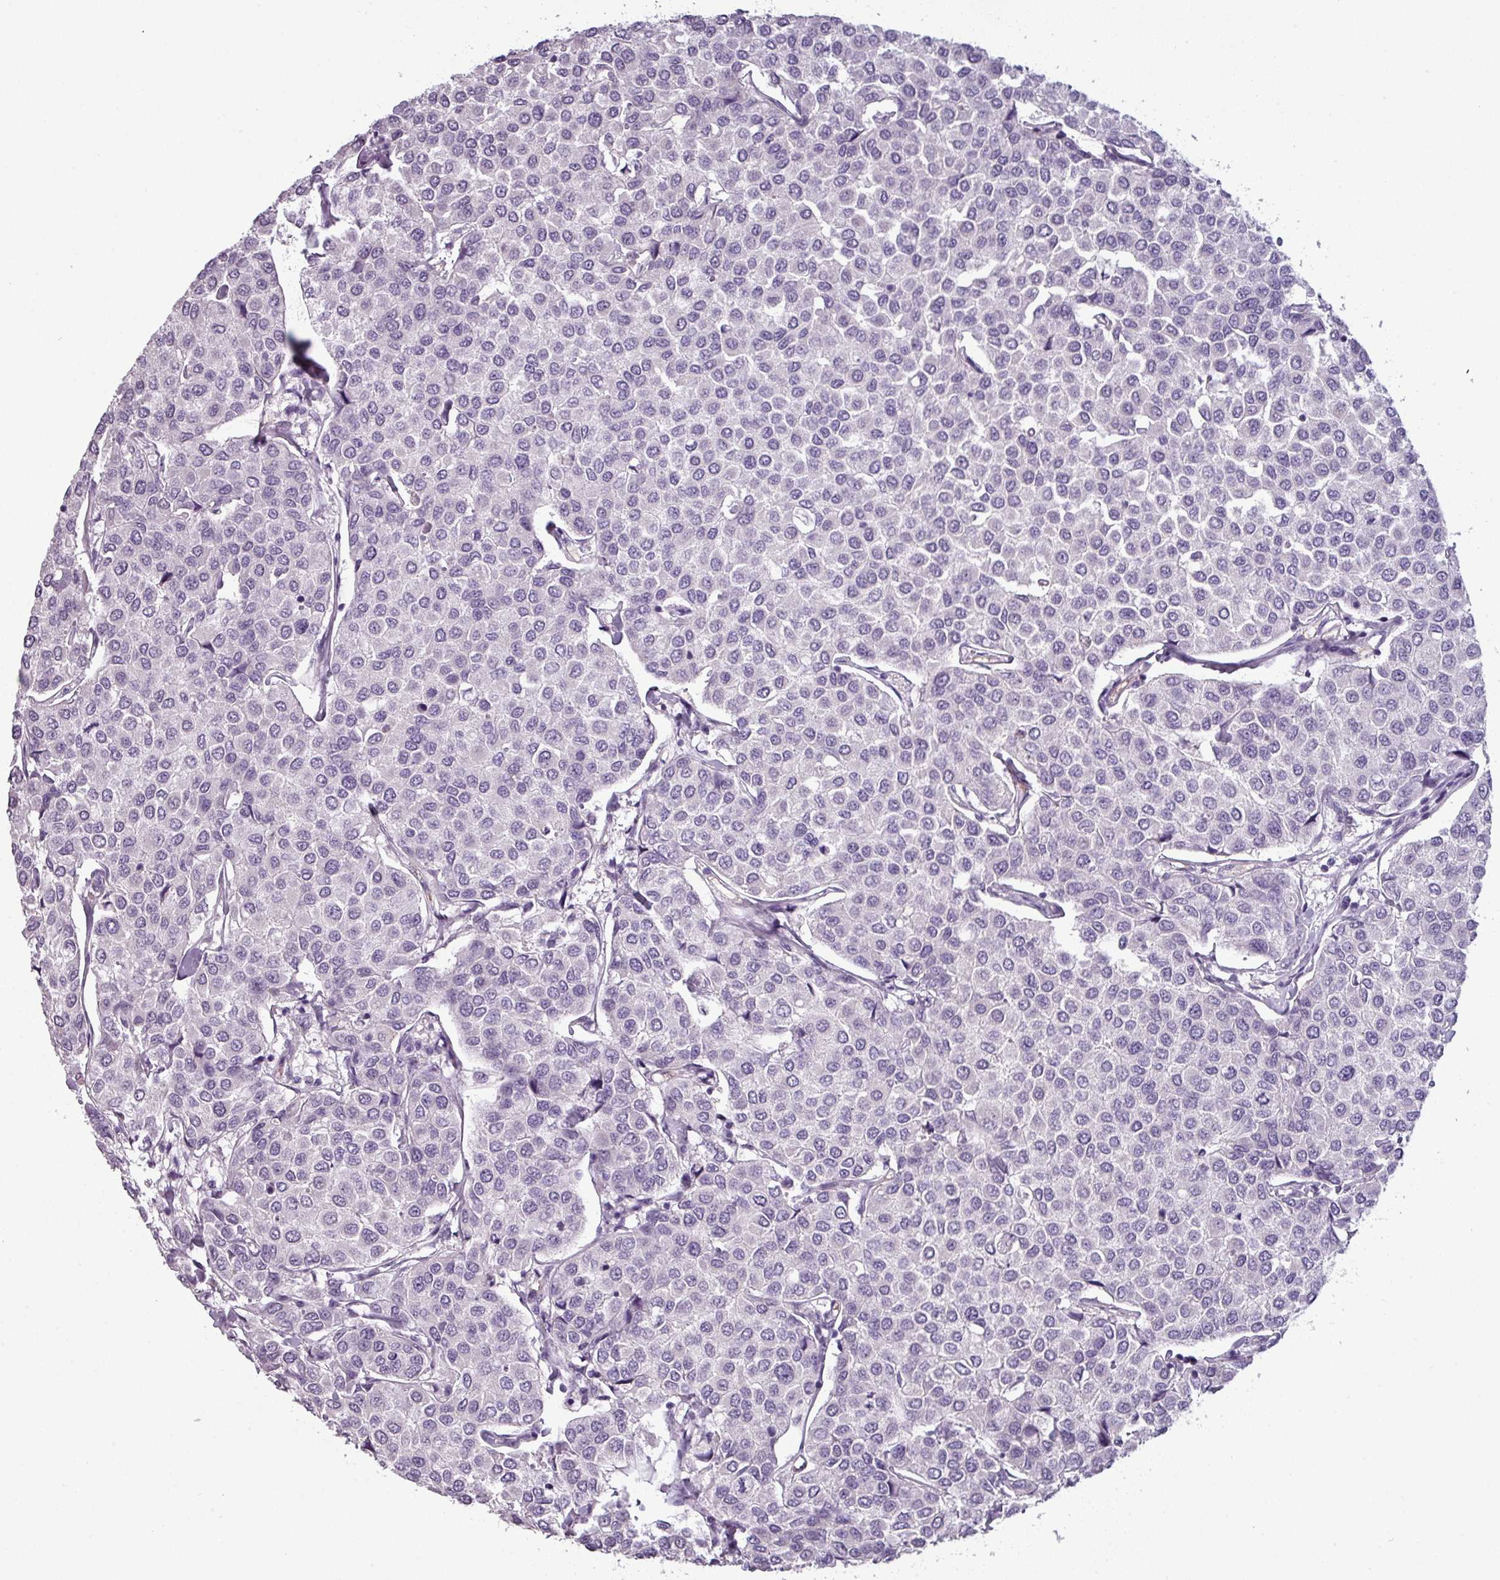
{"staining": {"intensity": "negative", "quantity": "none", "location": "none"}, "tissue": "breast cancer", "cell_type": "Tumor cells", "image_type": "cancer", "snomed": [{"axis": "morphology", "description": "Duct carcinoma"}, {"axis": "topography", "description": "Breast"}], "caption": "A high-resolution histopathology image shows immunohistochemistry staining of breast cancer (intraductal carcinoma), which reveals no significant expression in tumor cells.", "gene": "AREL1", "patient": {"sex": "female", "age": 55}}